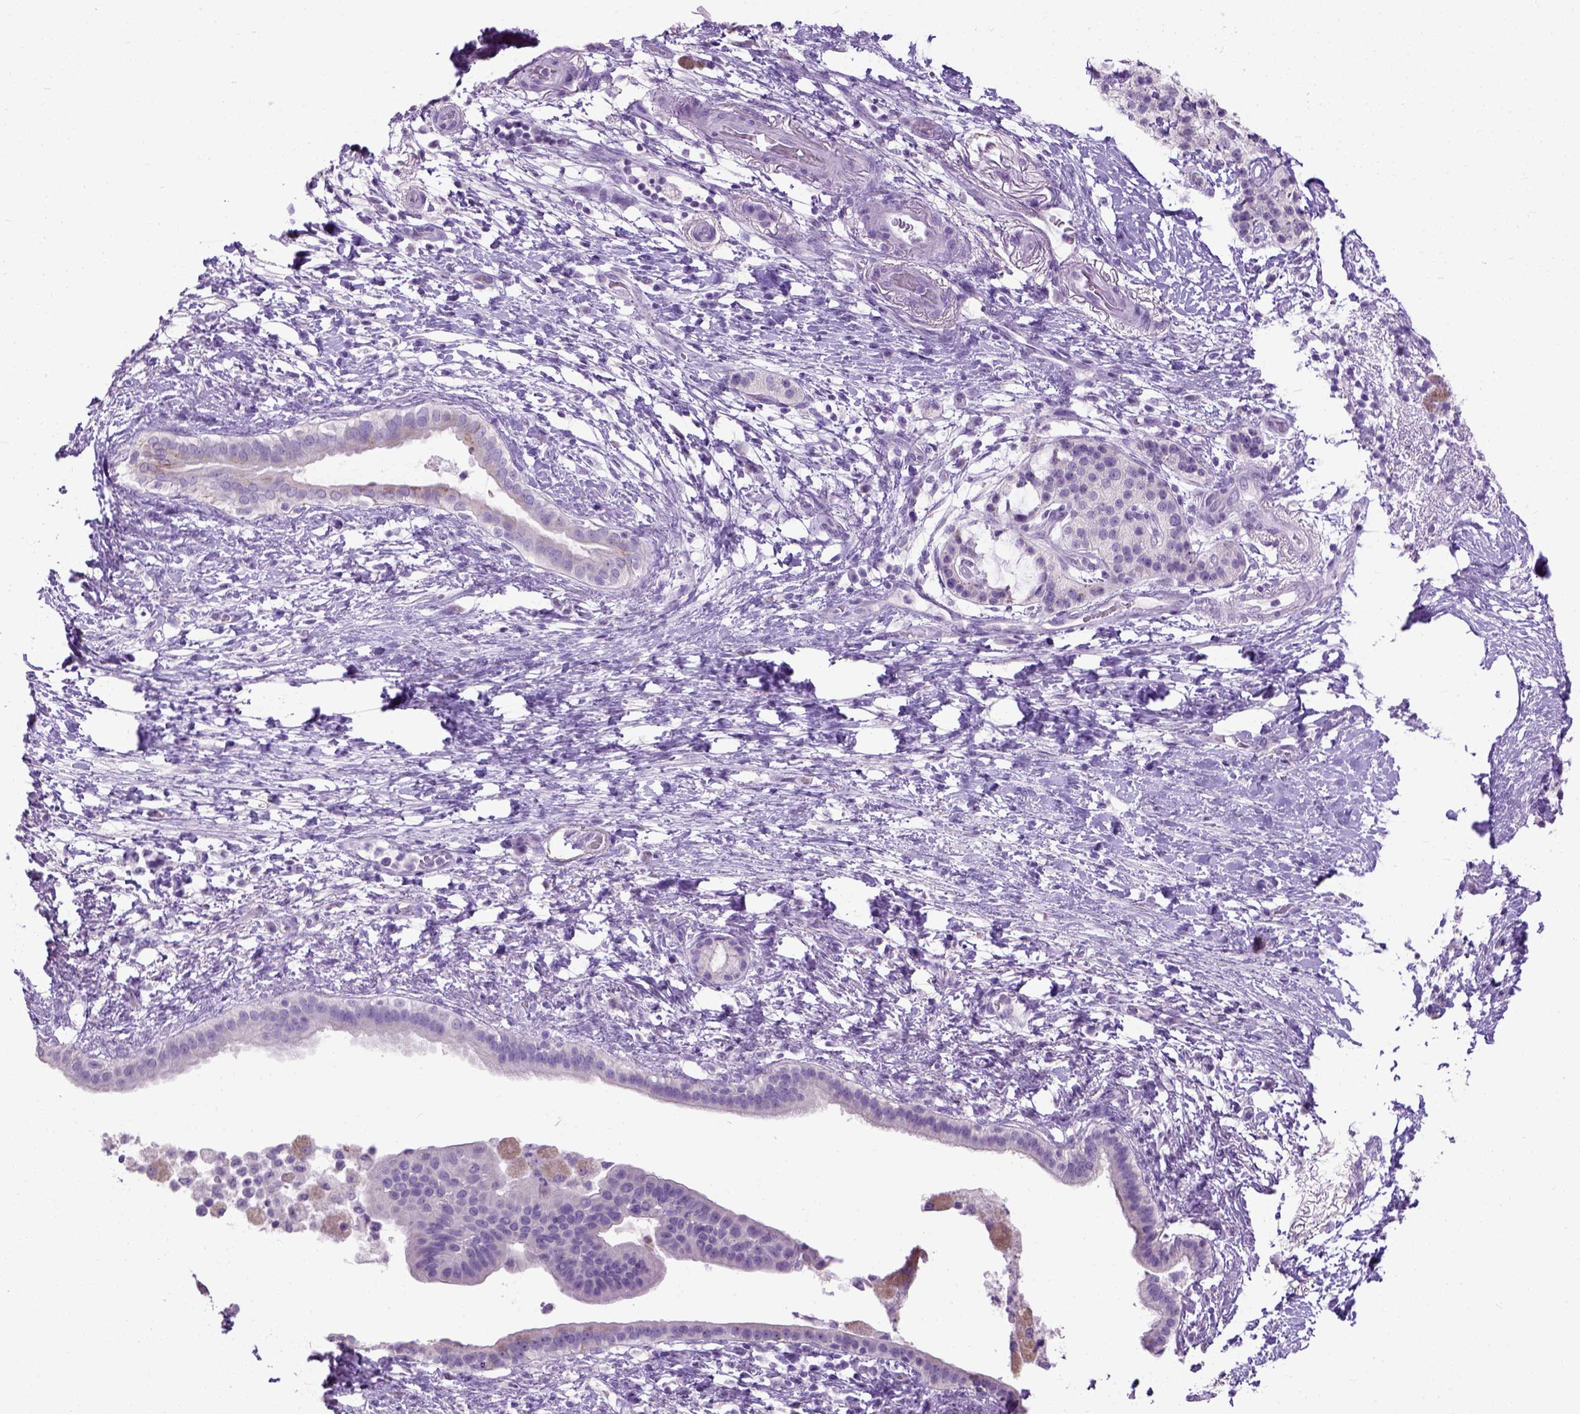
{"staining": {"intensity": "negative", "quantity": "none", "location": "none"}, "tissue": "pancreatic cancer", "cell_type": "Tumor cells", "image_type": "cancer", "snomed": [{"axis": "morphology", "description": "Adenocarcinoma, NOS"}, {"axis": "topography", "description": "Pancreas"}], "caption": "IHC of pancreatic cancer demonstrates no staining in tumor cells.", "gene": "CYP24A1", "patient": {"sex": "female", "age": 72}}